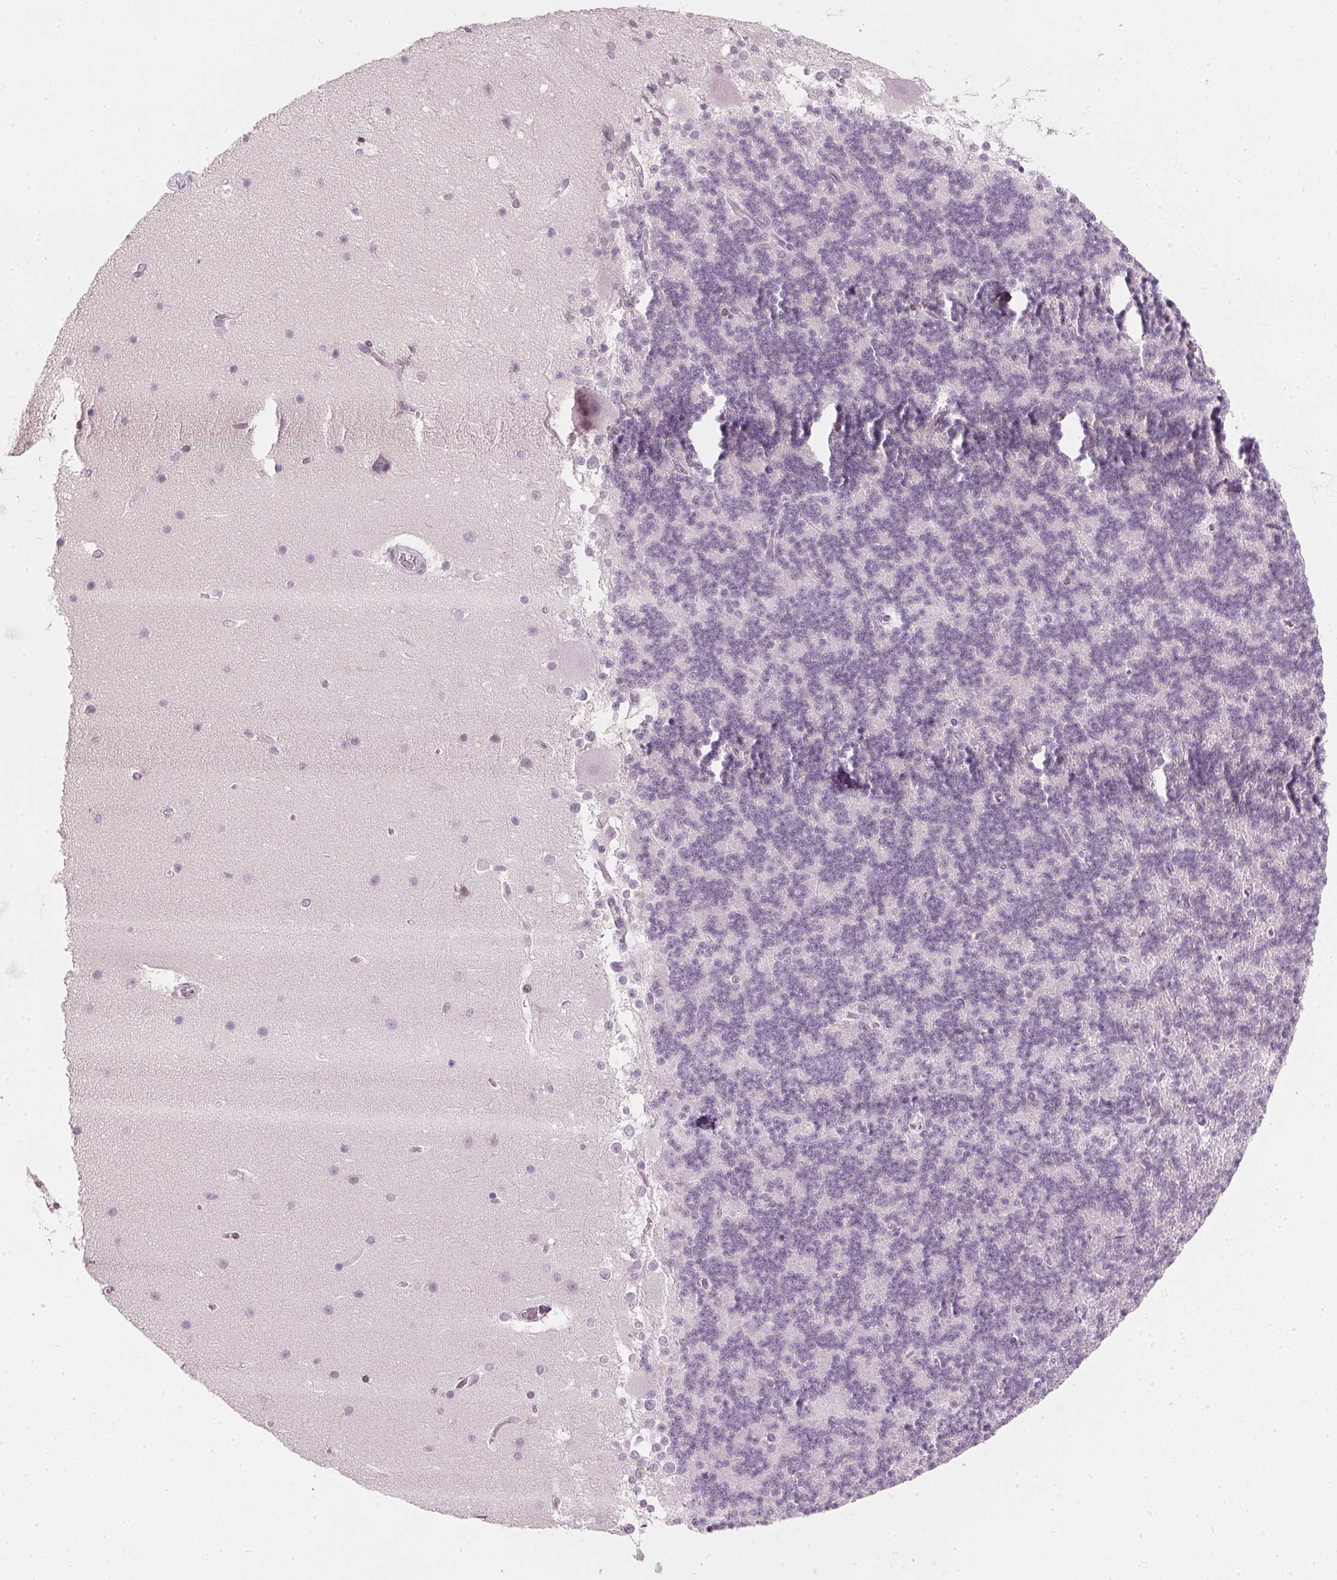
{"staining": {"intensity": "negative", "quantity": "none", "location": "none"}, "tissue": "cerebellum", "cell_type": "Cells in granular layer", "image_type": "normal", "snomed": [{"axis": "morphology", "description": "Normal tissue, NOS"}, {"axis": "topography", "description": "Cerebellum"}], "caption": "The photomicrograph displays no significant expression in cells in granular layer of cerebellum. (Stains: DAB (3,3'-diaminobenzidine) IHC with hematoxylin counter stain, Microscopy: brightfield microscopy at high magnification).", "gene": "SFRP4", "patient": {"sex": "female", "age": 19}}